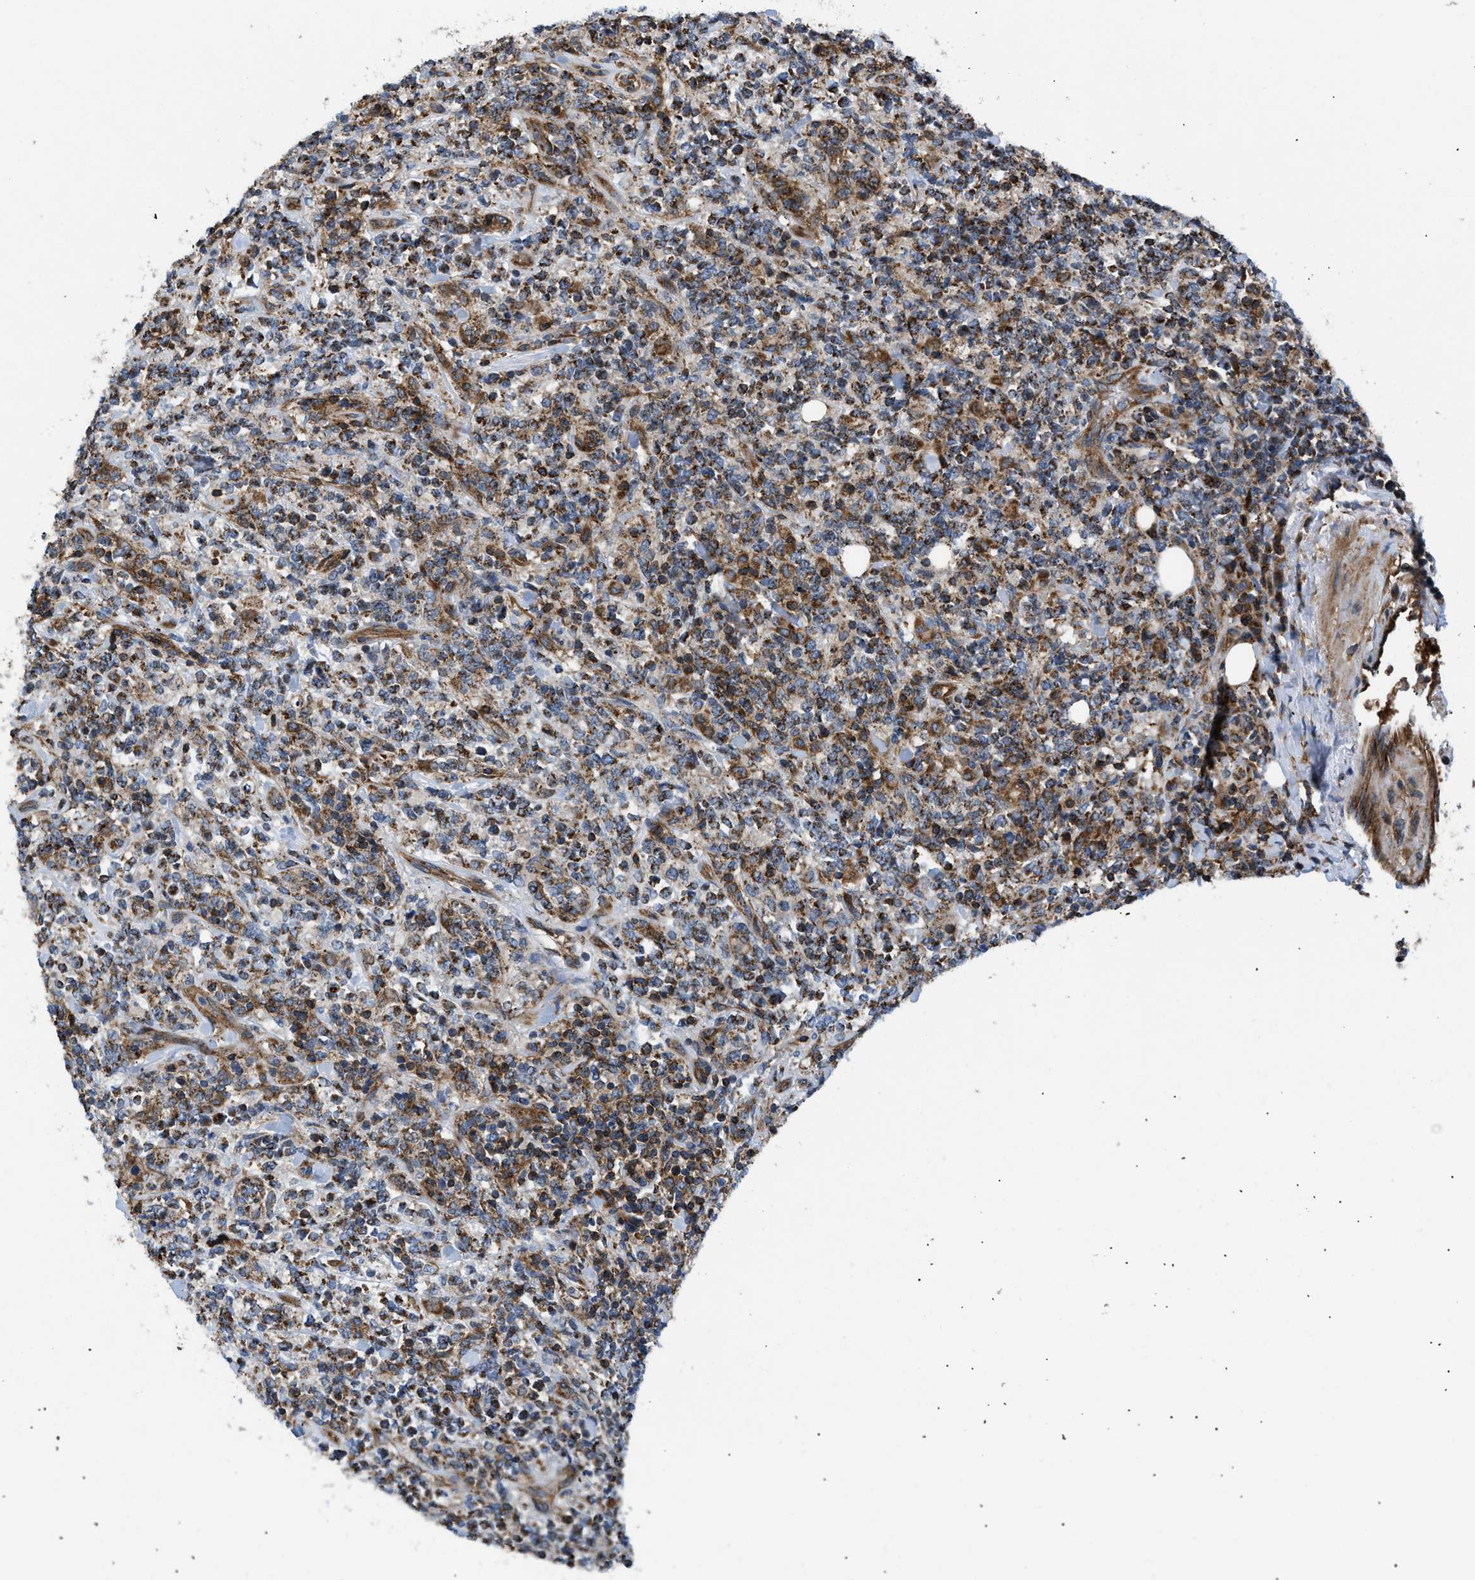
{"staining": {"intensity": "strong", "quantity": ">75%", "location": "cytoplasmic/membranous"}, "tissue": "lymphoma", "cell_type": "Tumor cells", "image_type": "cancer", "snomed": [{"axis": "morphology", "description": "Malignant lymphoma, non-Hodgkin's type, High grade"}, {"axis": "topography", "description": "Soft tissue"}], "caption": "There is high levels of strong cytoplasmic/membranous expression in tumor cells of high-grade malignant lymphoma, non-Hodgkin's type, as demonstrated by immunohistochemical staining (brown color).", "gene": "OPTN", "patient": {"sex": "male", "age": 18}}